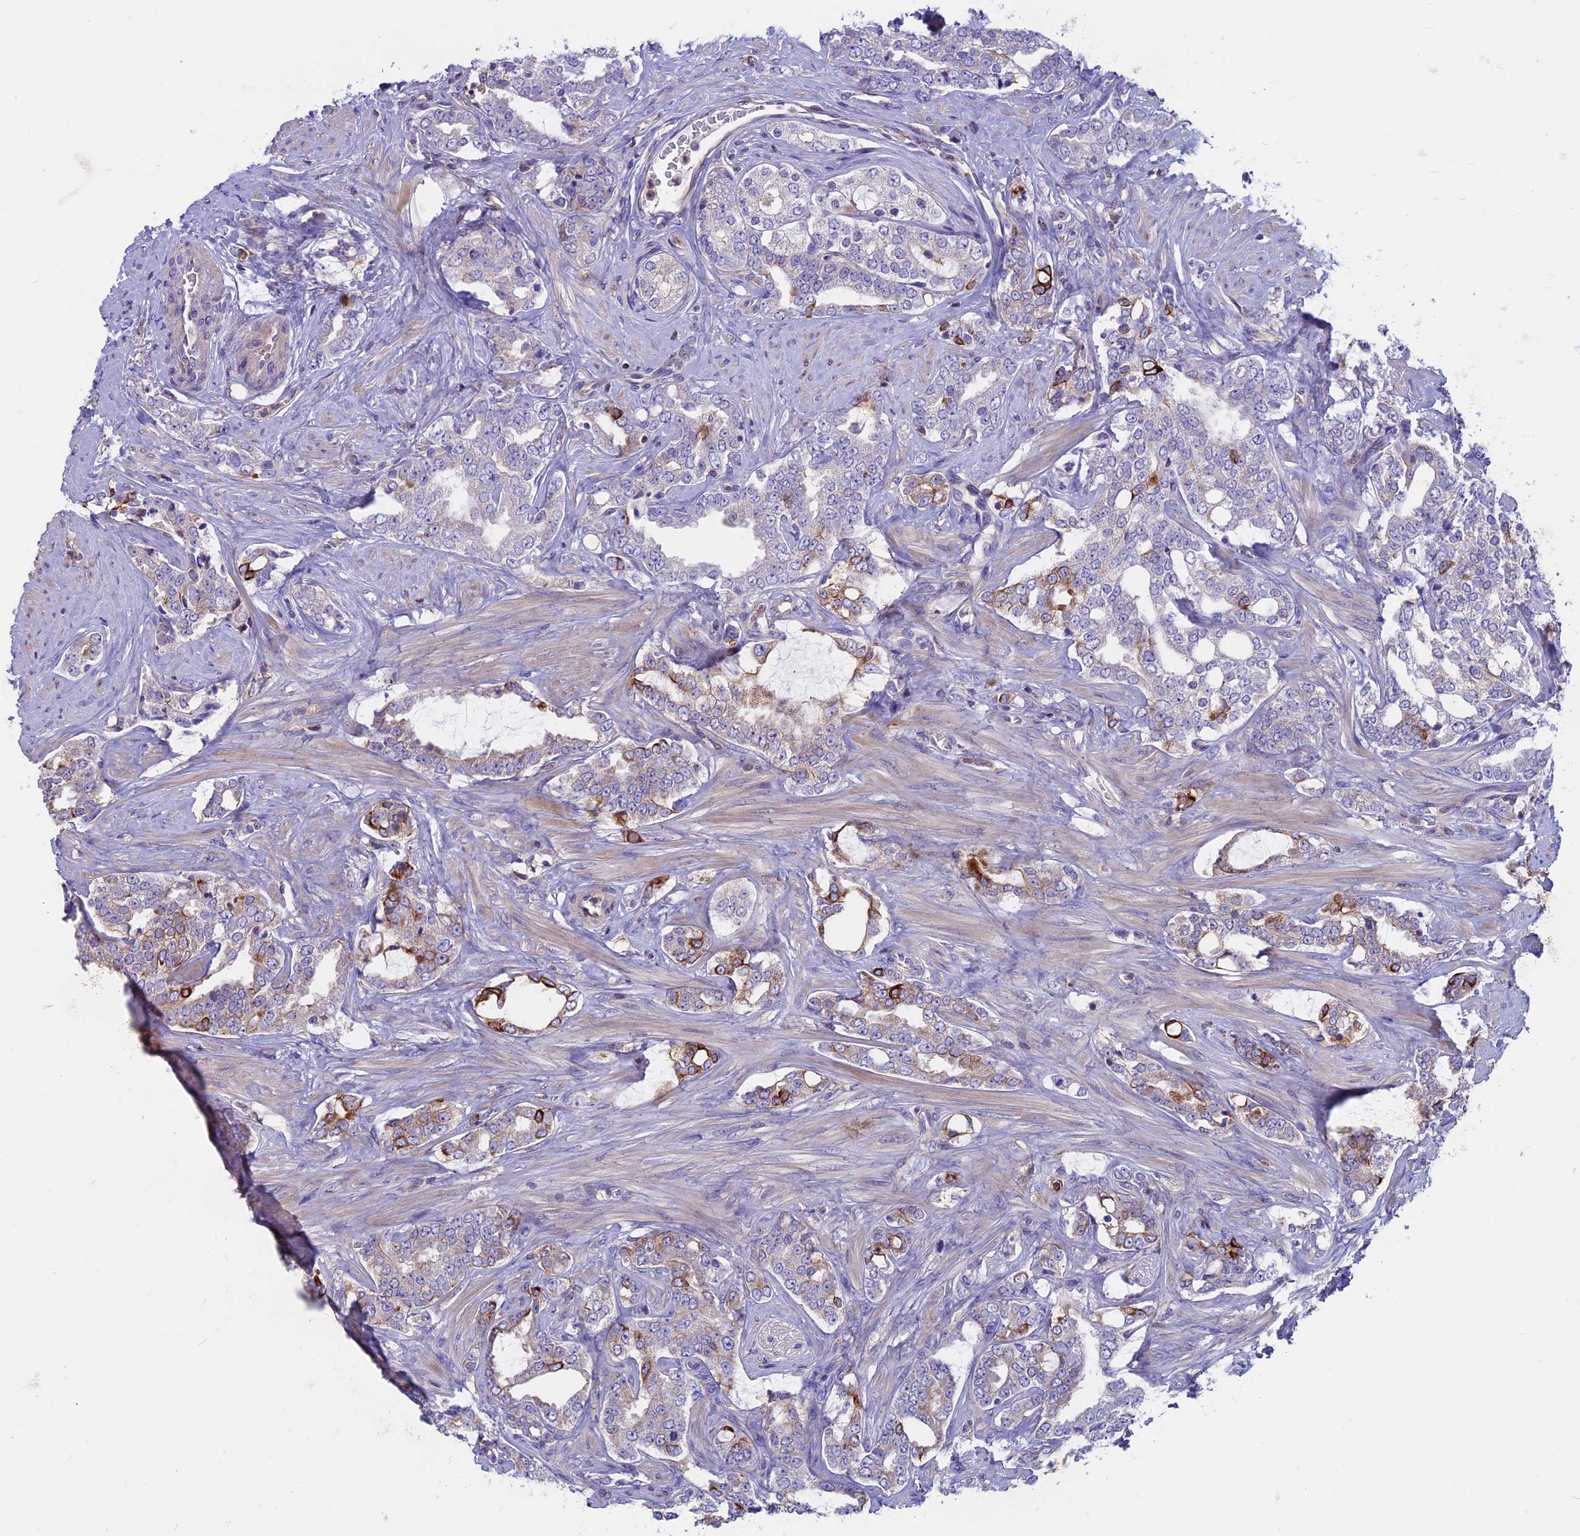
{"staining": {"intensity": "strong", "quantity": "<25%", "location": "cytoplasmic/membranous"}, "tissue": "prostate cancer", "cell_type": "Tumor cells", "image_type": "cancer", "snomed": [{"axis": "morphology", "description": "Adenocarcinoma, High grade"}, {"axis": "topography", "description": "Prostate"}], "caption": "DAB (3,3'-diaminobenzidine) immunohistochemical staining of high-grade adenocarcinoma (prostate) exhibits strong cytoplasmic/membranous protein staining in approximately <25% of tumor cells. (DAB IHC with brightfield microscopy, high magnification).", "gene": "CDAN1", "patient": {"sex": "male", "age": 64}}